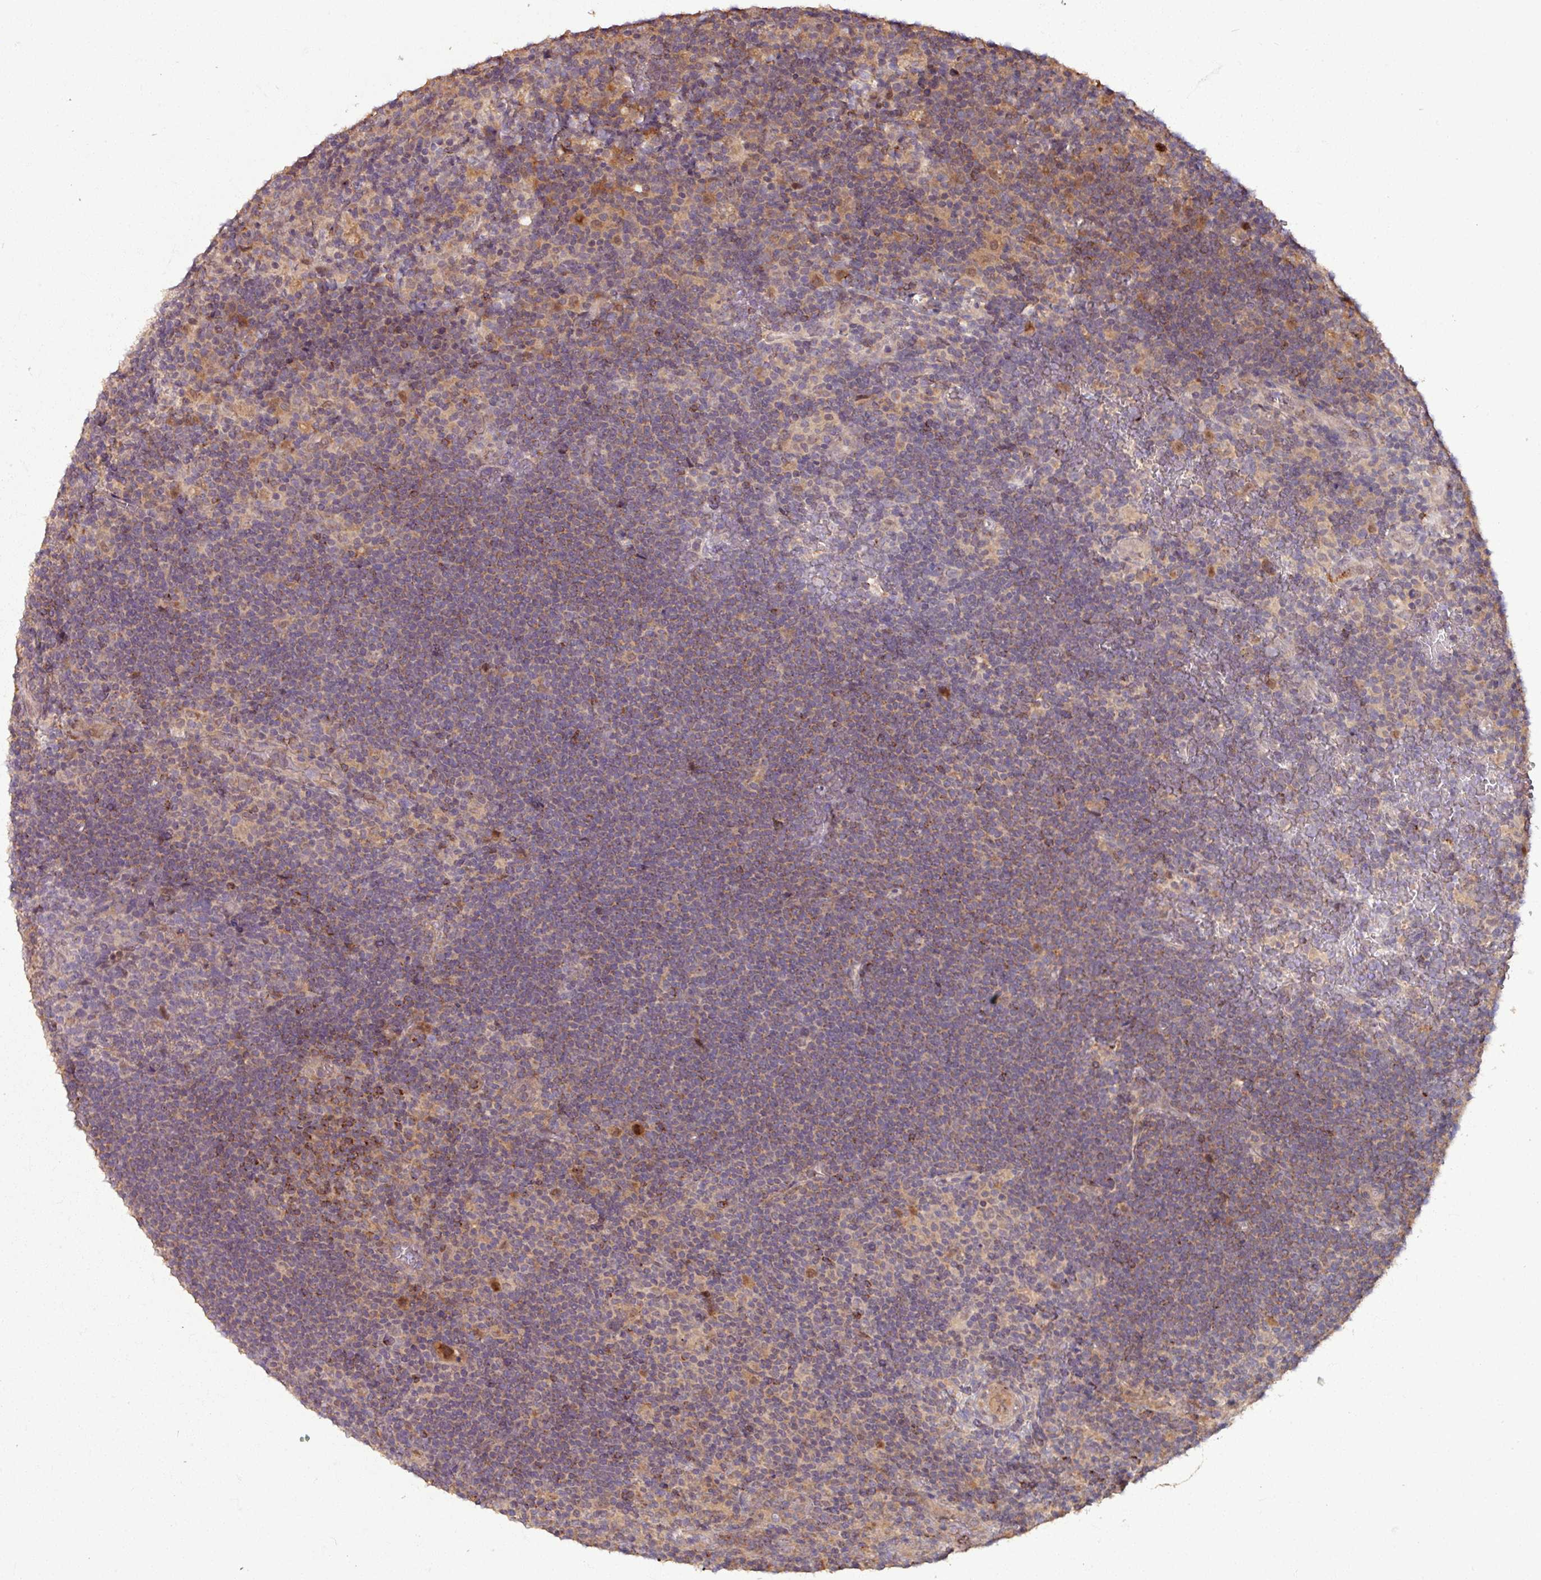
{"staining": {"intensity": "moderate", "quantity": ">75%", "location": "cytoplasmic/membranous,nuclear"}, "tissue": "lymphoma", "cell_type": "Tumor cells", "image_type": "cancer", "snomed": [{"axis": "morphology", "description": "Hodgkin's disease, NOS"}, {"axis": "topography", "description": "Lymph node"}], "caption": "Immunohistochemical staining of Hodgkin's disease displays moderate cytoplasmic/membranous and nuclear protein staining in approximately >75% of tumor cells.", "gene": "OR6B1", "patient": {"sex": "female", "age": 57}}